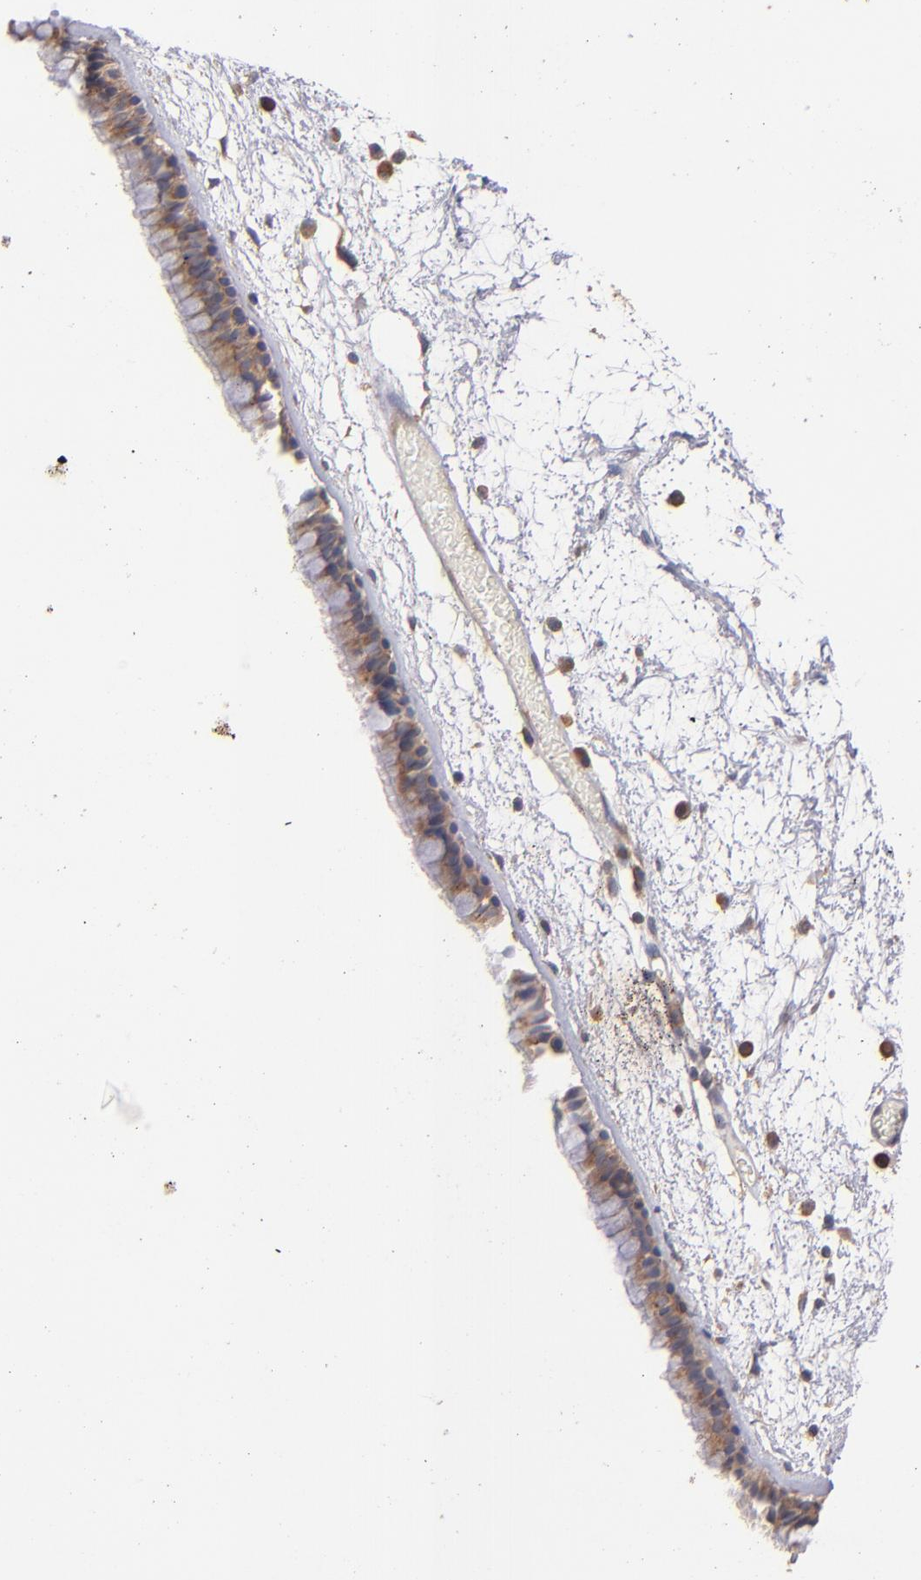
{"staining": {"intensity": "moderate", "quantity": "25%-75%", "location": "cytoplasmic/membranous"}, "tissue": "nasopharynx", "cell_type": "Respiratory epithelial cells", "image_type": "normal", "snomed": [{"axis": "morphology", "description": "Normal tissue, NOS"}, {"axis": "morphology", "description": "Inflammation, NOS"}, {"axis": "topography", "description": "Nasopharynx"}], "caption": "This histopathology image displays immunohistochemistry staining of normal human nasopharynx, with medium moderate cytoplasmic/membranous expression in about 25%-75% of respiratory epithelial cells.", "gene": "UPF3B", "patient": {"sex": "male", "age": 48}}